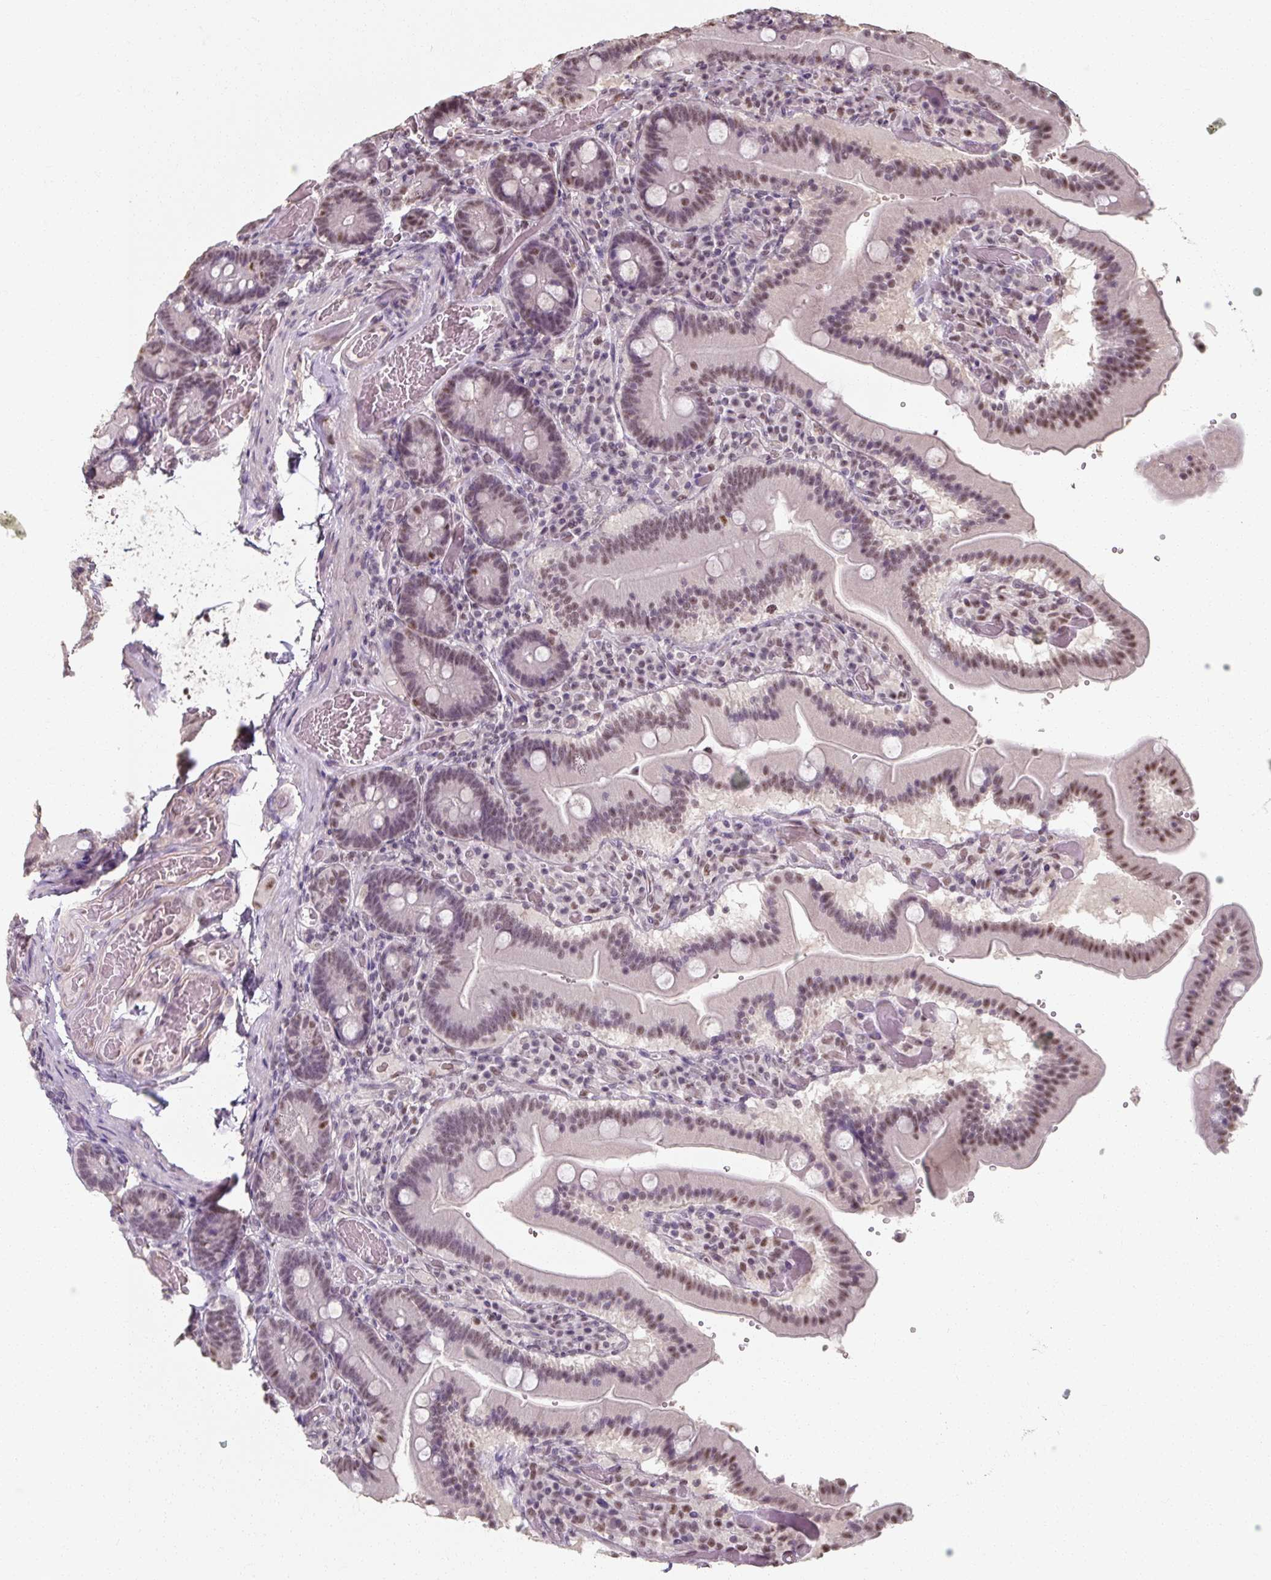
{"staining": {"intensity": "weak", "quantity": "25%-75%", "location": "nuclear"}, "tissue": "duodenum", "cell_type": "Glandular cells", "image_type": "normal", "snomed": [{"axis": "morphology", "description": "Normal tissue, NOS"}, {"axis": "topography", "description": "Duodenum"}], "caption": "IHC (DAB (3,3'-diaminobenzidine)) staining of unremarkable human duodenum demonstrates weak nuclear protein expression in approximately 25%-75% of glandular cells.", "gene": "ENSG00000291316", "patient": {"sex": "female", "age": 62}}